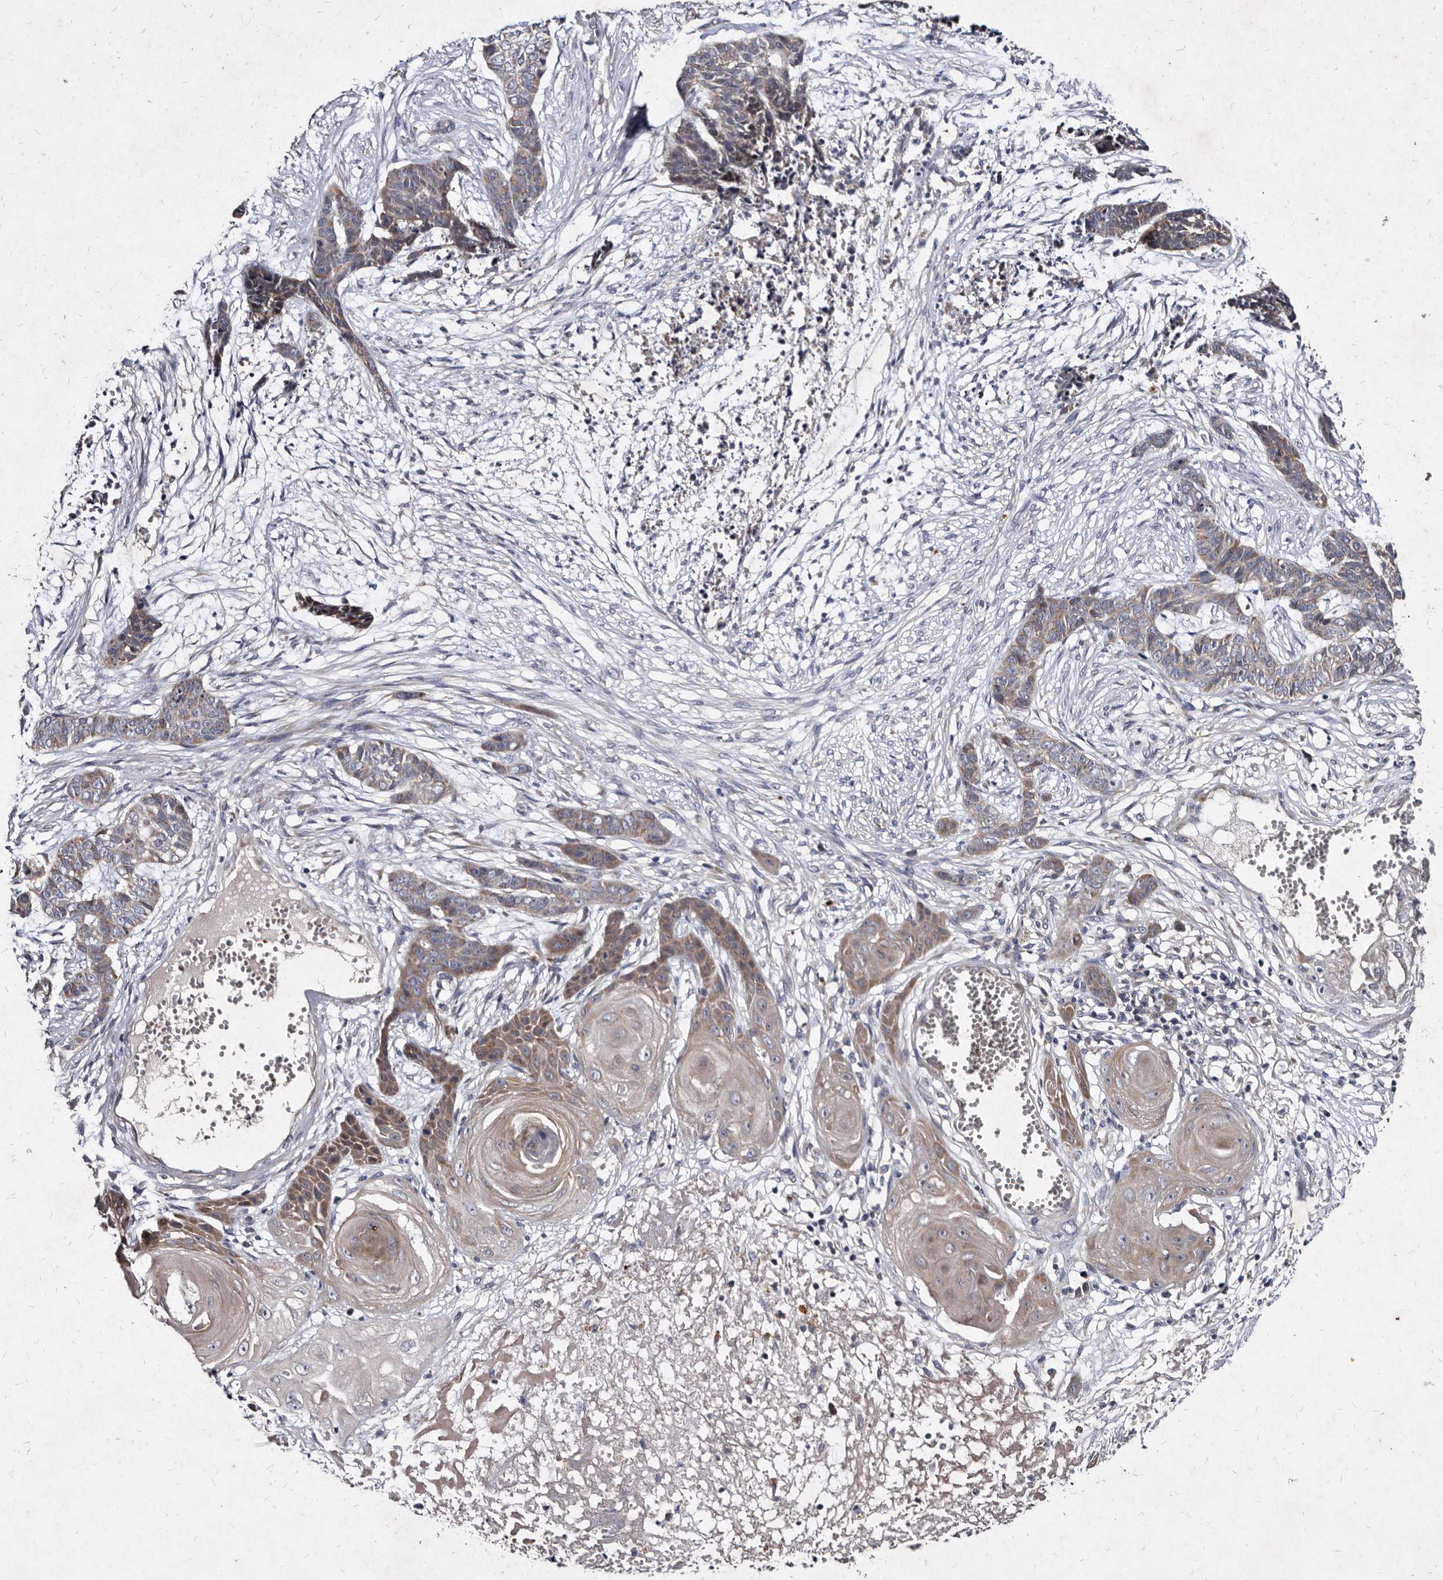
{"staining": {"intensity": "weak", "quantity": ">75%", "location": "cytoplasmic/membranous"}, "tissue": "skin cancer", "cell_type": "Tumor cells", "image_type": "cancer", "snomed": [{"axis": "morphology", "description": "Basal cell carcinoma"}, {"axis": "topography", "description": "Skin"}], "caption": "Protein positivity by IHC demonstrates weak cytoplasmic/membranous staining in approximately >75% of tumor cells in basal cell carcinoma (skin).", "gene": "YPEL3", "patient": {"sex": "female", "age": 64}}